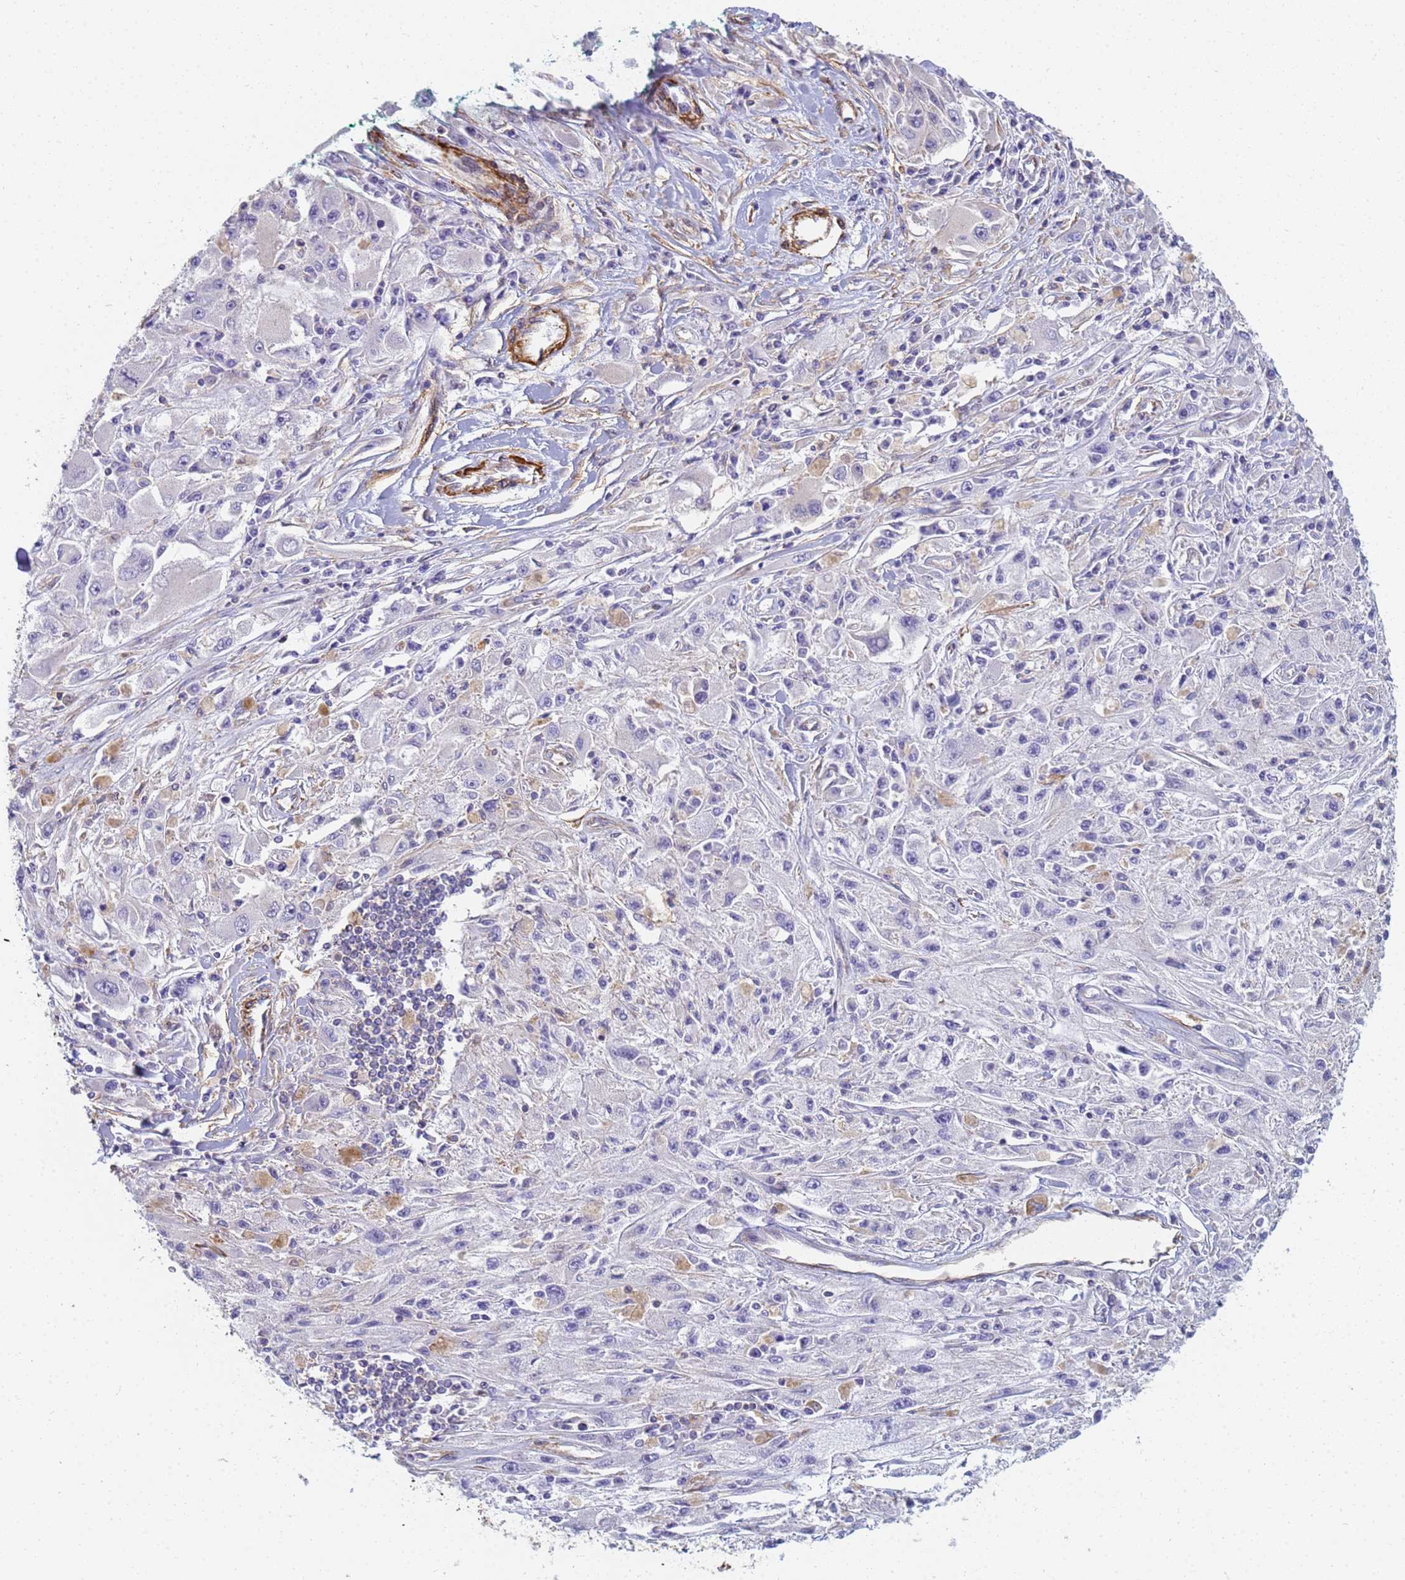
{"staining": {"intensity": "negative", "quantity": "none", "location": "none"}, "tissue": "melanoma", "cell_type": "Tumor cells", "image_type": "cancer", "snomed": [{"axis": "morphology", "description": "Malignant melanoma, Metastatic site"}, {"axis": "topography", "description": "Skin"}], "caption": "Melanoma was stained to show a protein in brown. There is no significant staining in tumor cells. The staining is performed using DAB brown chromogen with nuclei counter-stained in using hematoxylin.", "gene": "TPM1", "patient": {"sex": "male", "age": 53}}